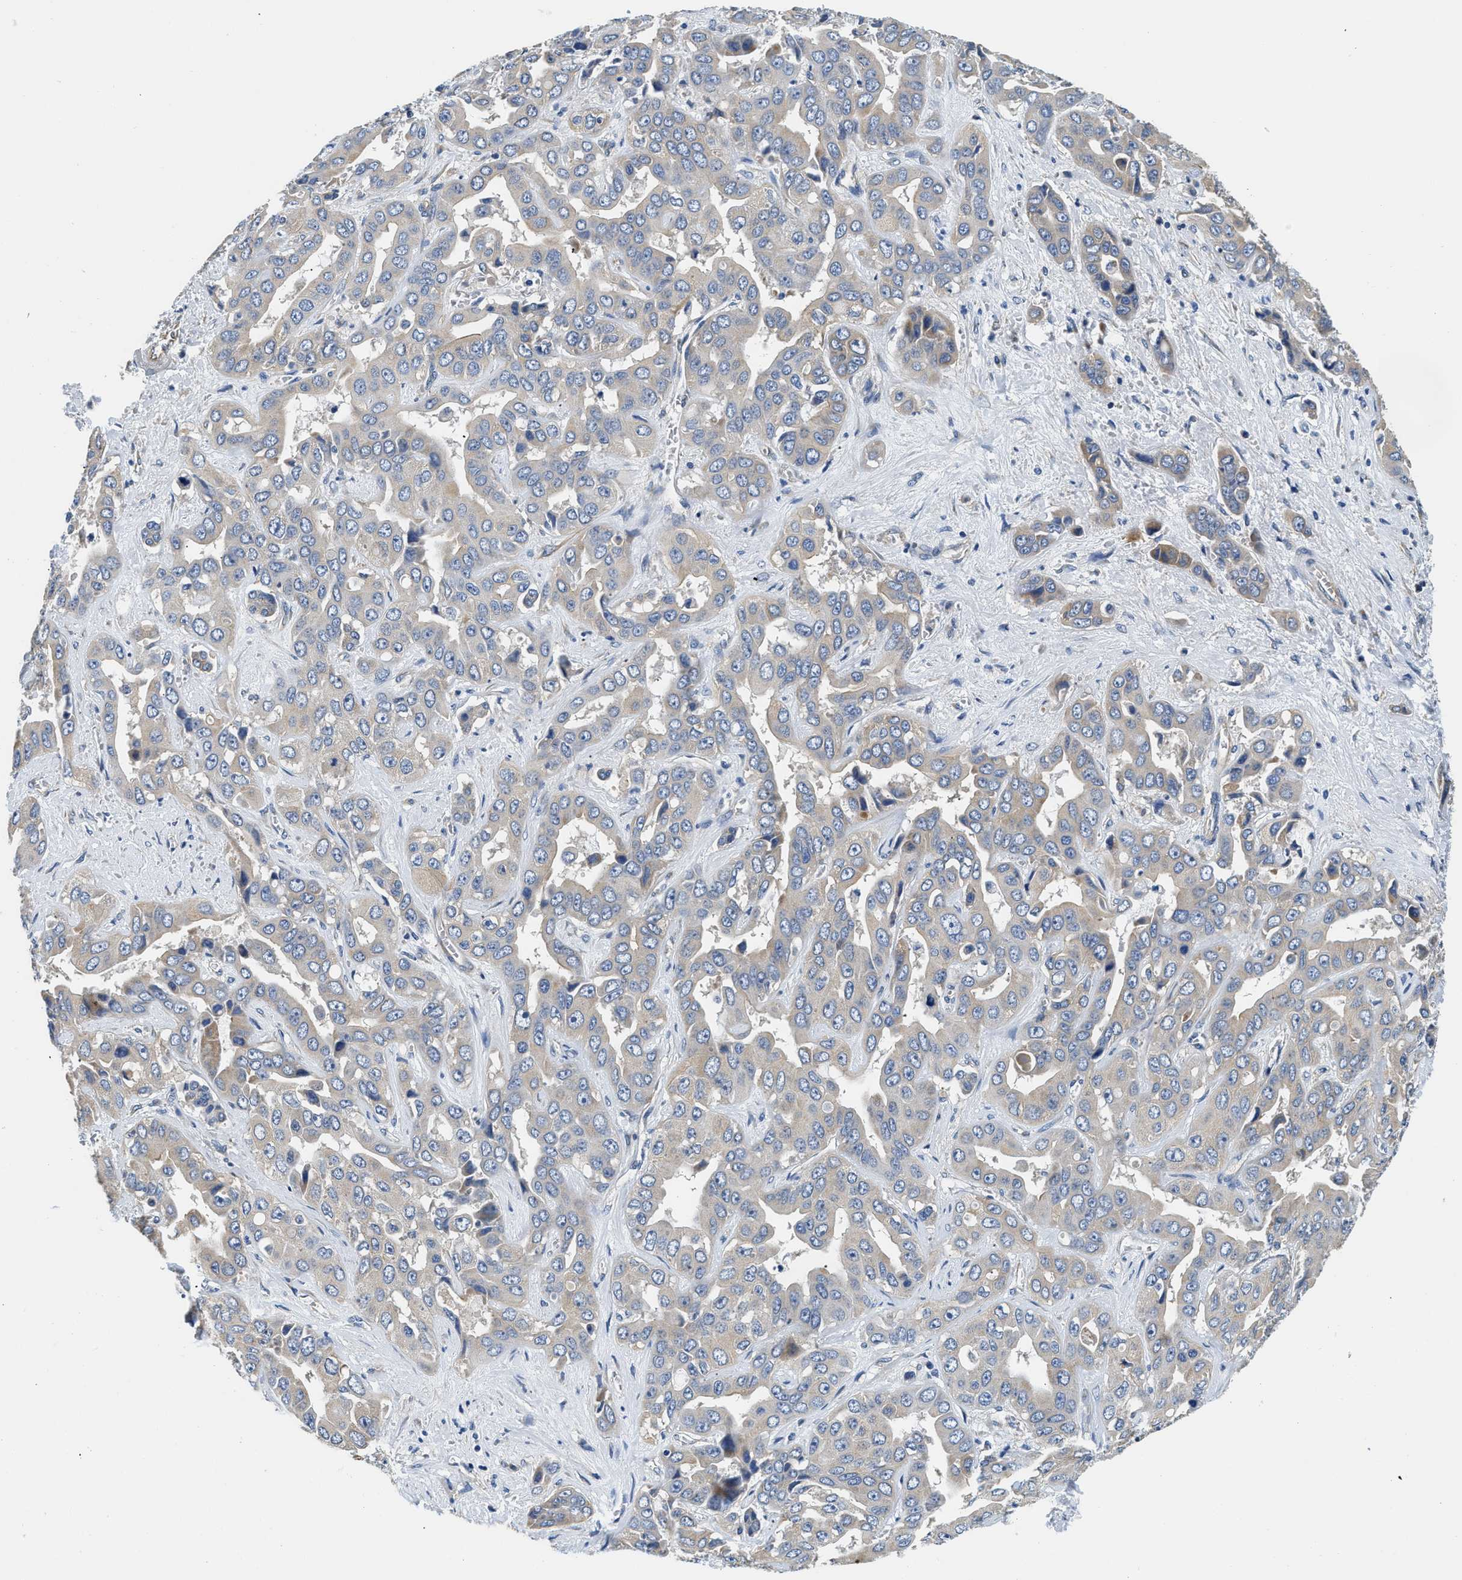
{"staining": {"intensity": "negative", "quantity": "none", "location": "none"}, "tissue": "liver cancer", "cell_type": "Tumor cells", "image_type": "cancer", "snomed": [{"axis": "morphology", "description": "Cholangiocarcinoma"}, {"axis": "topography", "description": "Liver"}], "caption": "A high-resolution image shows IHC staining of liver cancer (cholangiocarcinoma), which reveals no significant positivity in tumor cells.", "gene": "CSDE1", "patient": {"sex": "female", "age": 52}}